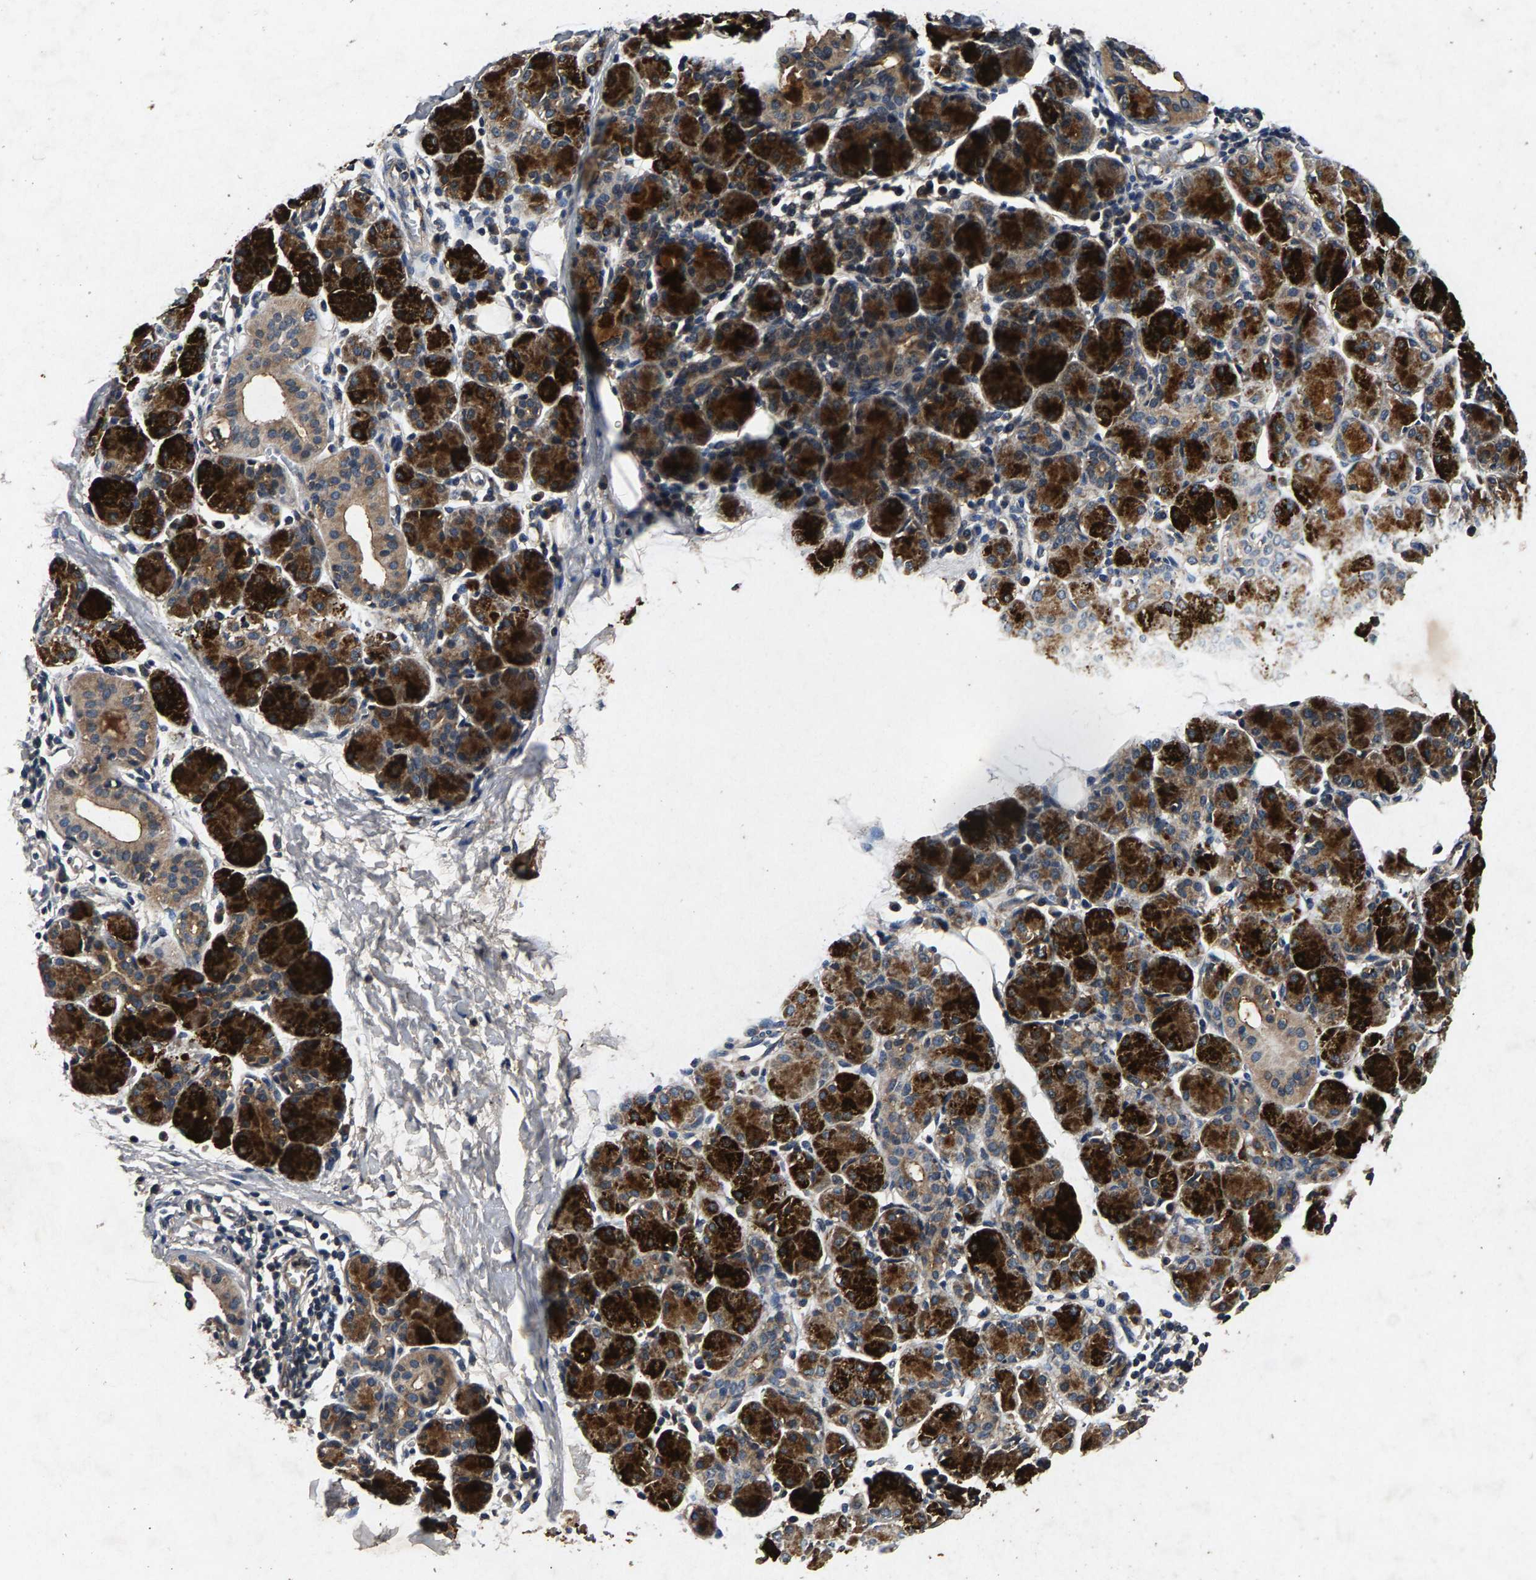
{"staining": {"intensity": "strong", "quantity": ">75%", "location": "cytoplasmic/membranous"}, "tissue": "salivary gland", "cell_type": "Glandular cells", "image_type": "normal", "snomed": [{"axis": "morphology", "description": "Normal tissue, NOS"}, {"axis": "morphology", "description": "Inflammation, NOS"}, {"axis": "topography", "description": "Lymph node"}, {"axis": "topography", "description": "Salivary gland"}], "caption": "Human salivary gland stained with a brown dye reveals strong cytoplasmic/membranous positive staining in approximately >75% of glandular cells.", "gene": "PPP1CC", "patient": {"sex": "male", "age": 3}}